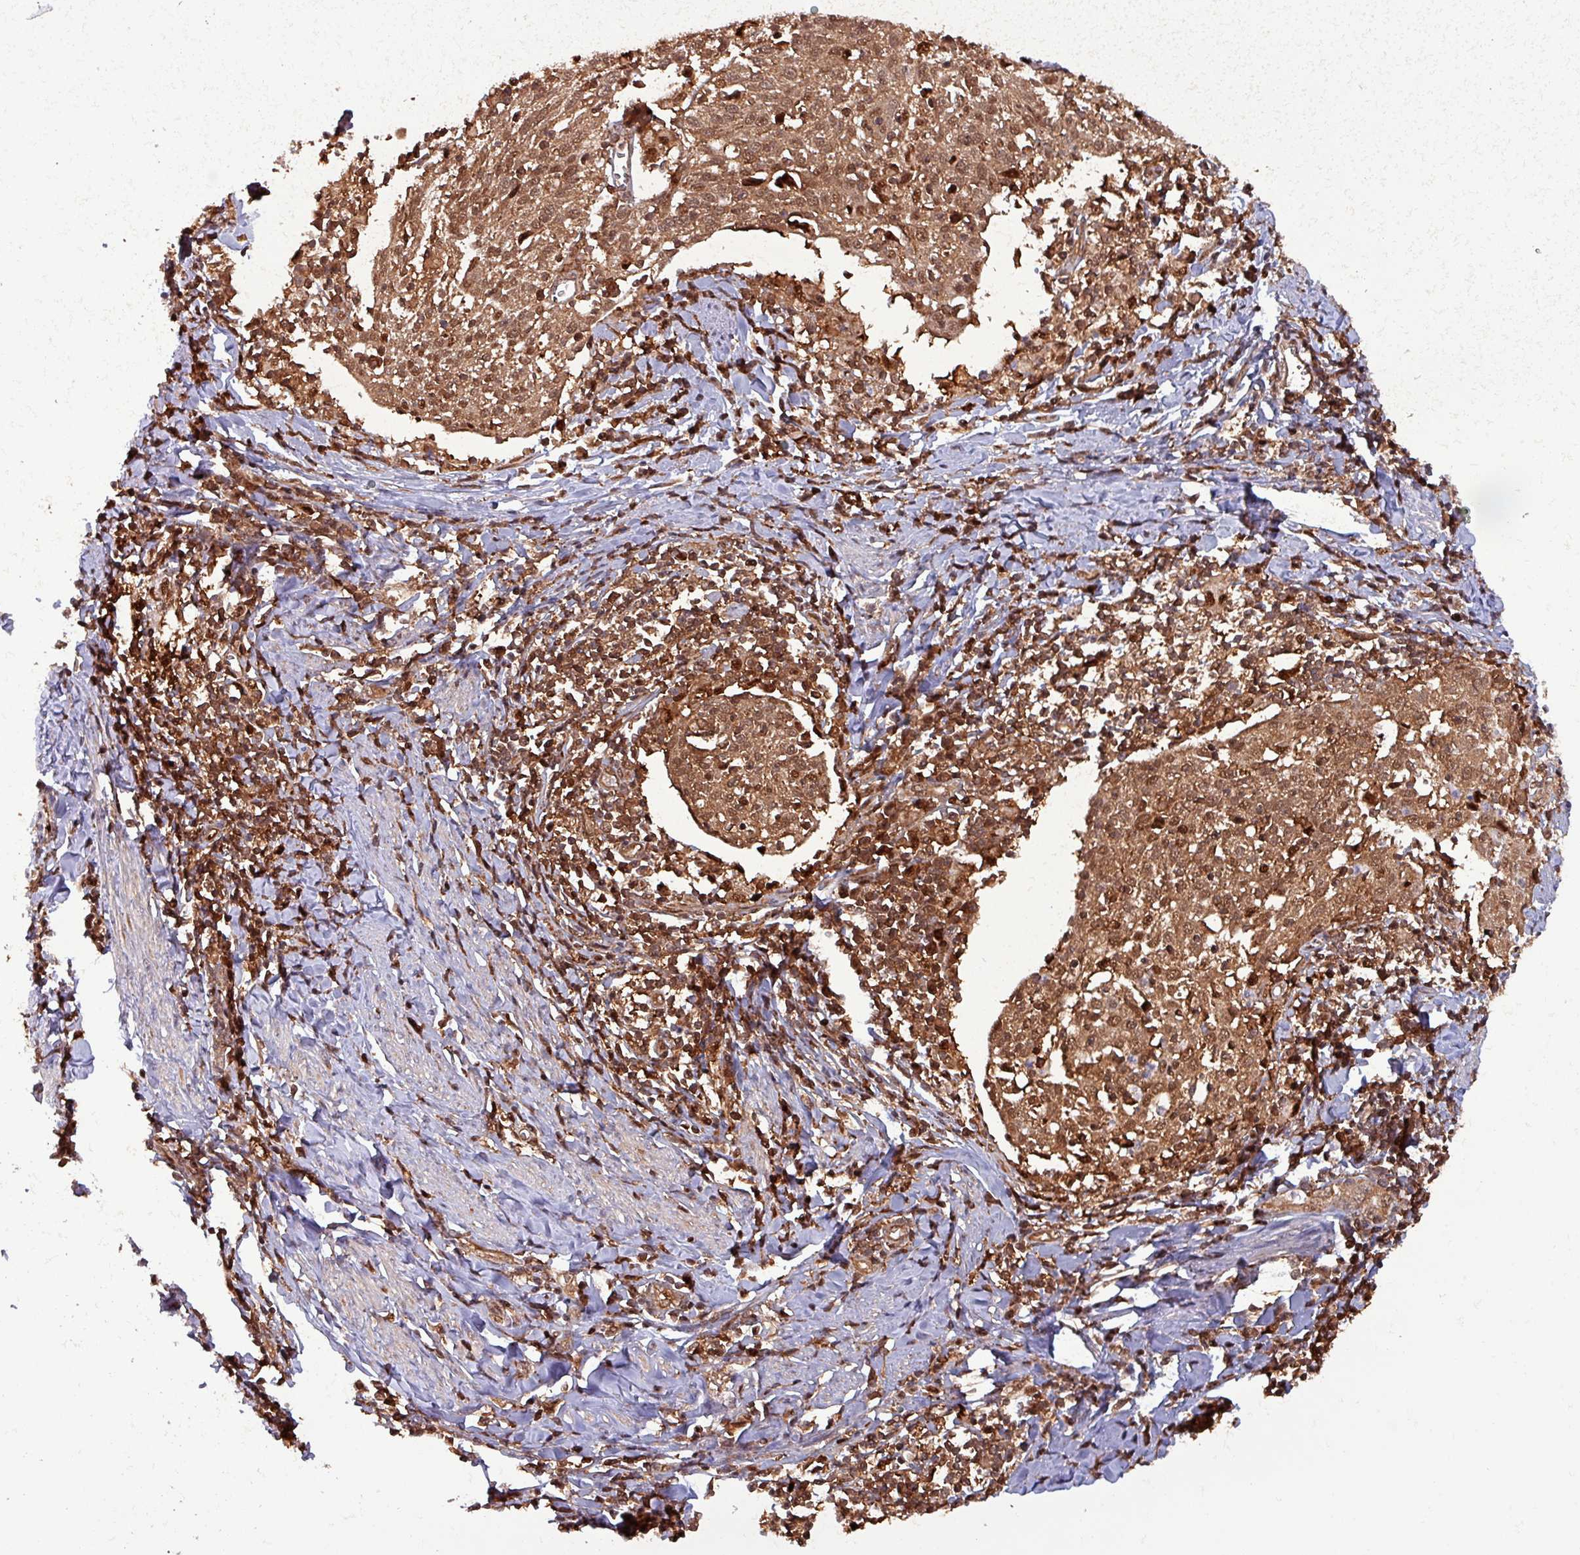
{"staining": {"intensity": "moderate", "quantity": ">75%", "location": "cytoplasmic/membranous,nuclear"}, "tissue": "cervical cancer", "cell_type": "Tumor cells", "image_type": "cancer", "snomed": [{"axis": "morphology", "description": "Squamous cell carcinoma, NOS"}, {"axis": "topography", "description": "Cervix"}], "caption": "A high-resolution photomicrograph shows IHC staining of cervical cancer, which shows moderate cytoplasmic/membranous and nuclear staining in about >75% of tumor cells.", "gene": "PSMB8", "patient": {"sex": "female", "age": 52}}